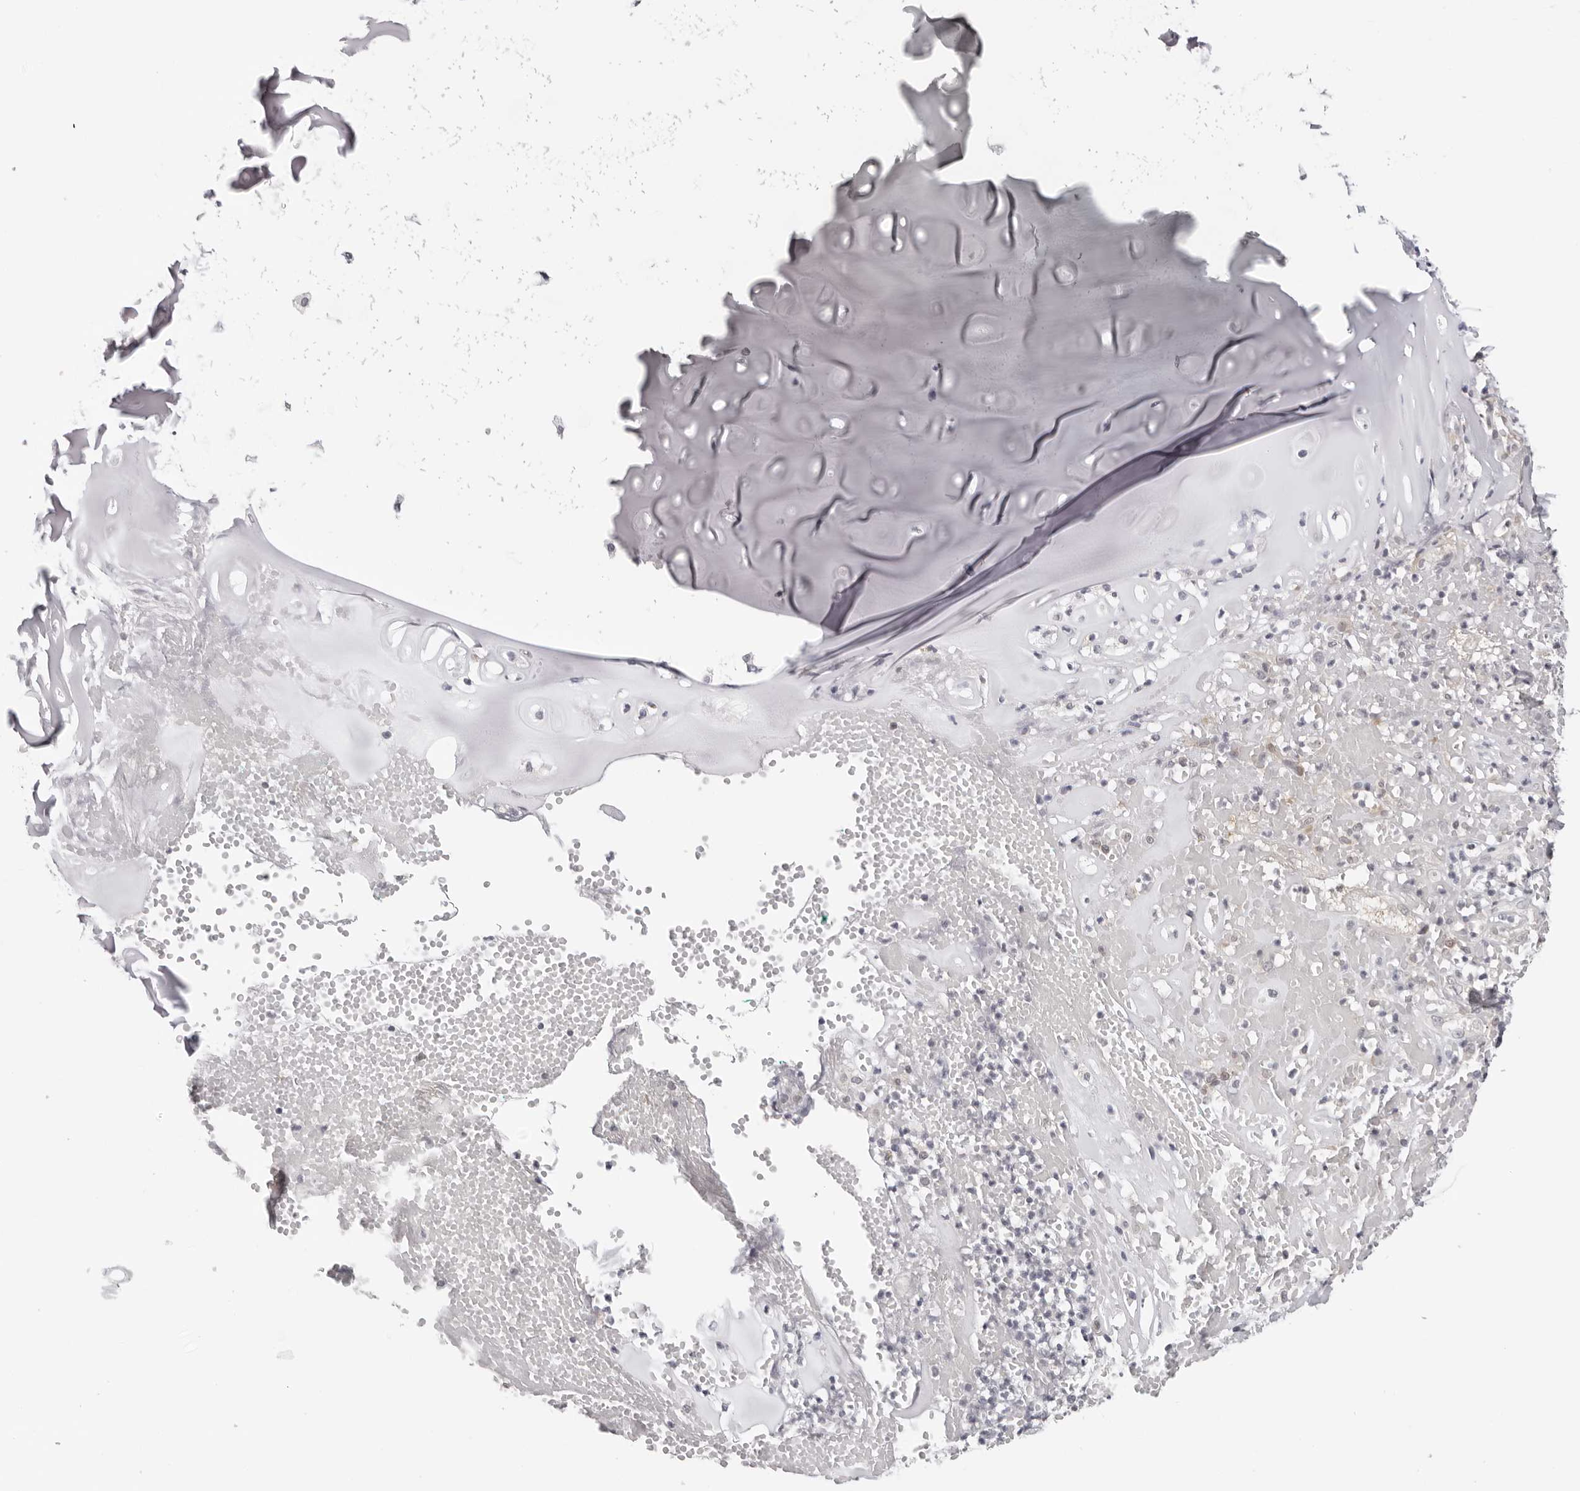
{"staining": {"intensity": "negative", "quantity": "none", "location": "none"}, "tissue": "adipose tissue", "cell_type": "Adipocytes", "image_type": "normal", "snomed": [{"axis": "morphology", "description": "Normal tissue, NOS"}, {"axis": "morphology", "description": "Basal cell carcinoma"}, {"axis": "topography", "description": "Cartilage tissue"}, {"axis": "topography", "description": "Nasopharynx"}, {"axis": "topography", "description": "Oral tissue"}], "caption": "Immunohistochemistry of normal human adipose tissue demonstrates no staining in adipocytes. (Stains: DAB immunohistochemistry with hematoxylin counter stain, Microscopy: brightfield microscopy at high magnification).", "gene": "PRUNE1", "patient": {"sex": "female", "age": 77}}